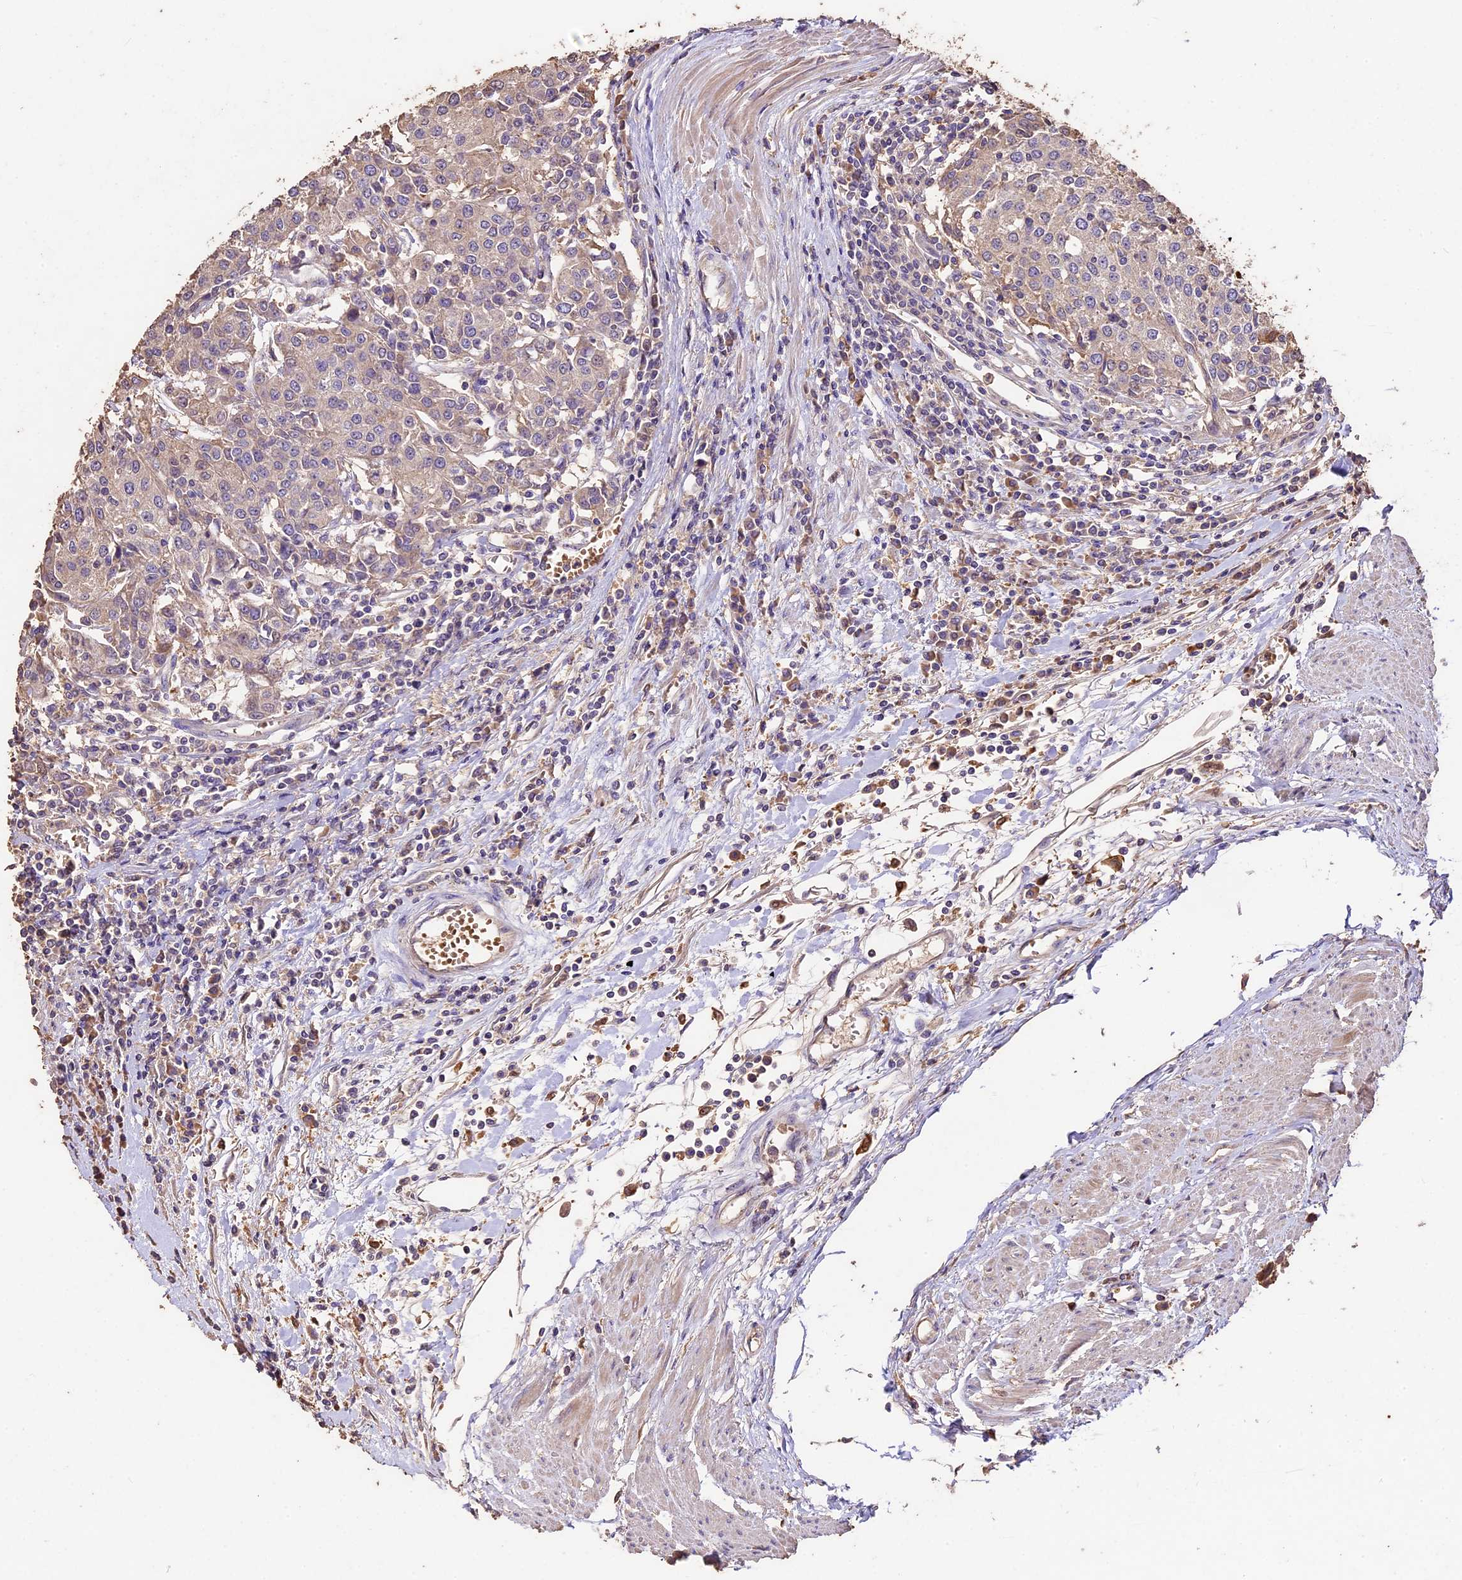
{"staining": {"intensity": "weak", "quantity": "<25%", "location": "cytoplasmic/membranous"}, "tissue": "urothelial cancer", "cell_type": "Tumor cells", "image_type": "cancer", "snomed": [{"axis": "morphology", "description": "Urothelial carcinoma, High grade"}, {"axis": "topography", "description": "Urinary bladder"}], "caption": "Immunohistochemical staining of urothelial cancer displays no significant positivity in tumor cells.", "gene": "CRLF1", "patient": {"sex": "female", "age": 85}}